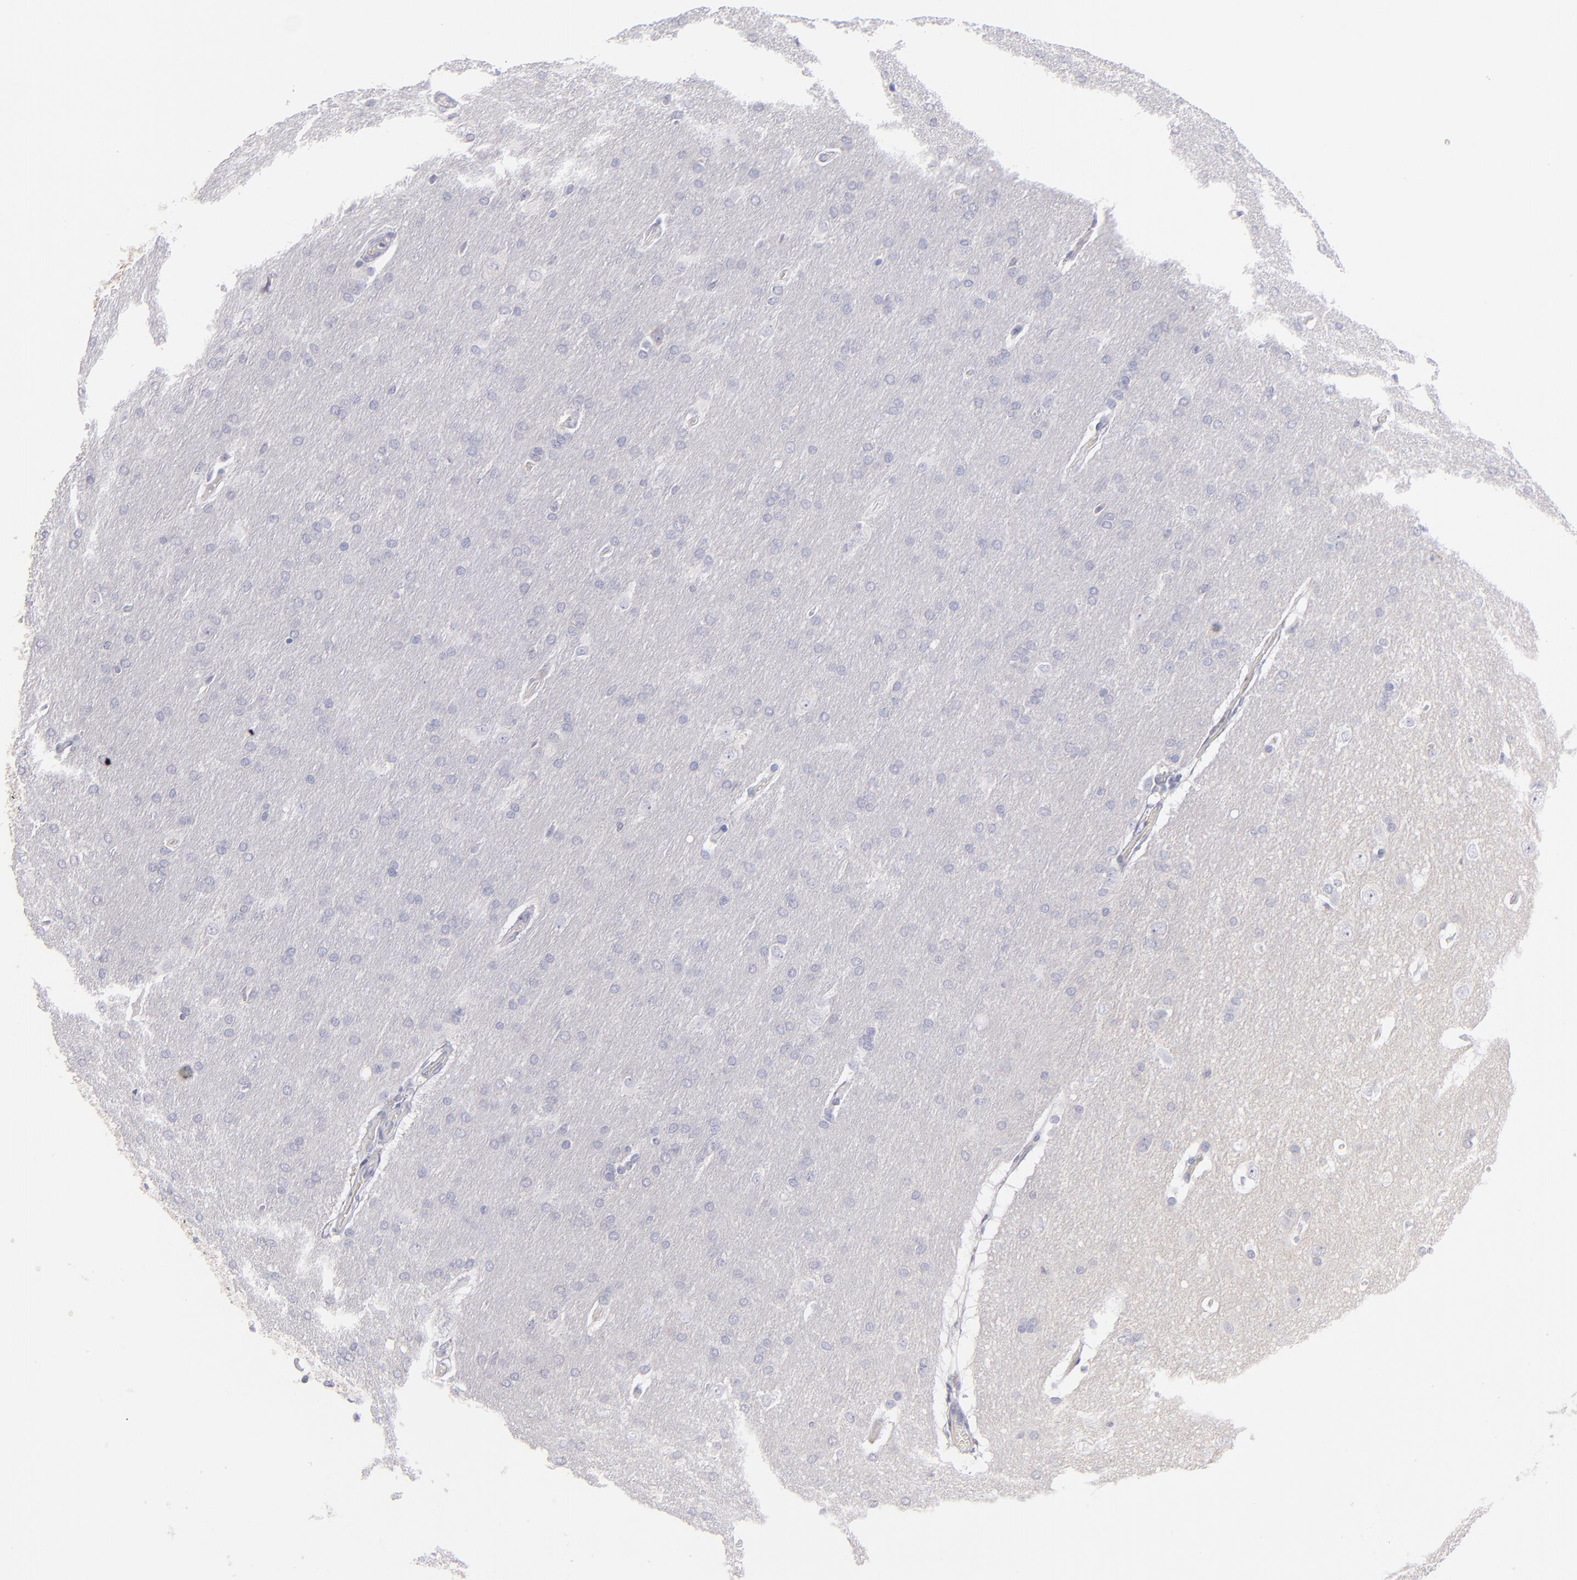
{"staining": {"intensity": "negative", "quantity": "none", "location": "none"}, "tissue": "glioma", "cell_type": "Tumor cells", "image_type": "cancer", "snomed": [{"axis": "morphology", "description": "Glioma, malignant, Low grade"}, {"axis": "topography", "description": "Brain"}], "caption": "Immunohistochemistry of human glioma demonstrates no staining in tumor cells. (DAB (3,3'-diaminobenzidine) IHC with hematoxylin counter stain).", "gene": "PLVAP", "patient": {"sex": "female", "age": 32}}